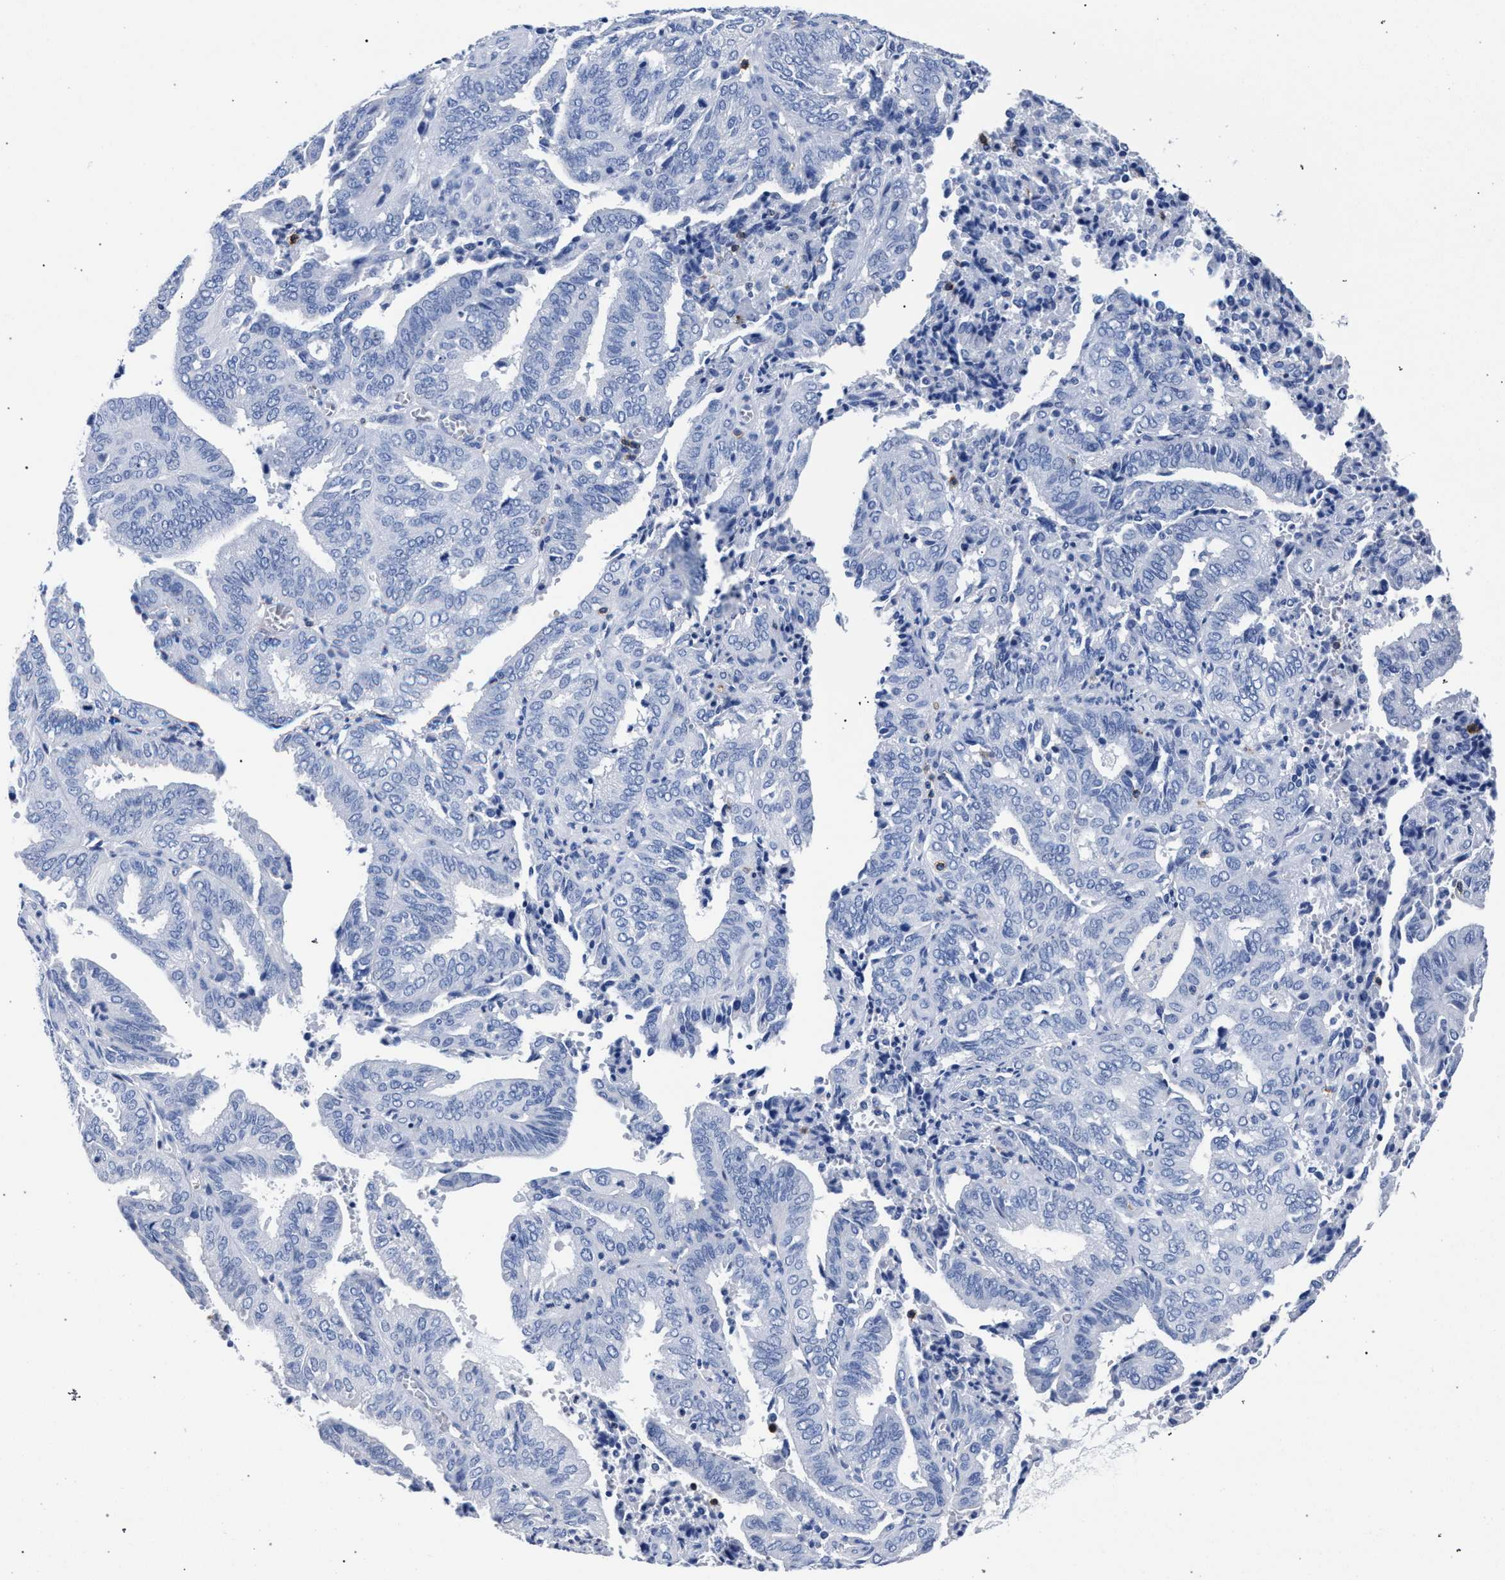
{"staining": {"intensity": "negative", "quantity": "none", "location": "none"}, "tissue": "endometrial cancer", "cell_type": "Tumor cells", "image_type": "cancer", "snomed": [{"axis": "morphology", "description": "Adenocarcinoma, NOS"}, {"axis": "topography", "description": "Uterus"}], "caption": "Tumor cells show no significant expression in endometrial cancer (adenocarcinoma).", "gene": "KLRK1", "patient": {"sex": "female", "age": 60}}